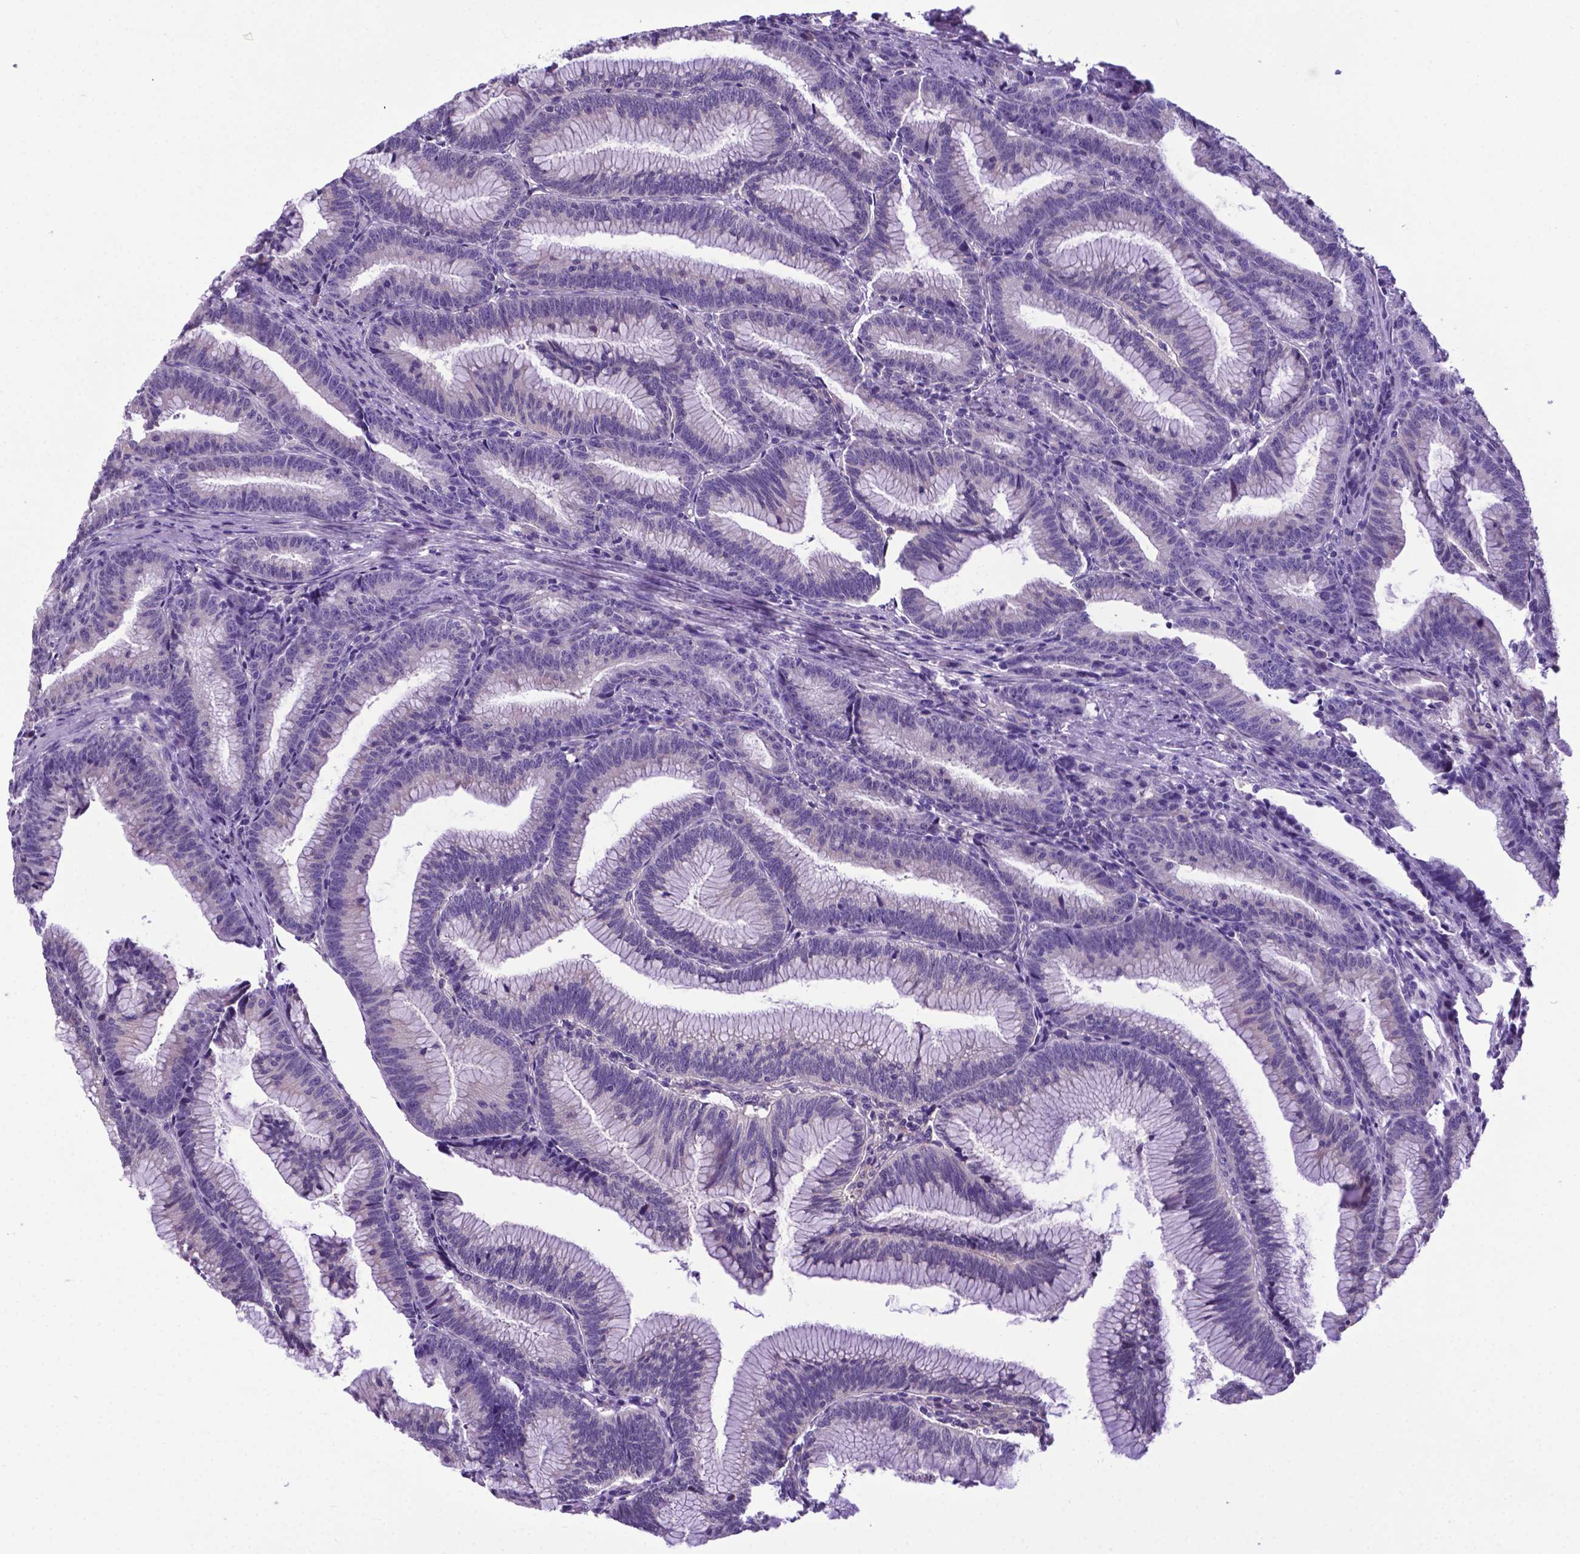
{"staining": {"intensity": "negative", "quantity": "none", "location": "none"}, "tissue": "colorectal cancer", "cell_type": "Tumor cells", "image_type": "cancer", "snomed": [{"axis": "morphology", "description": "Adenocarcinoma, NOS"}, {"axis": "topography", "description": "Colon"}], "caption": "An image of colorectal cancer stained for a protein exhibits no brown staining in tumor cells. The staining is performed using DAB brown chromogen with nuclei counter-stained in using hematoxylin.", "gene": "ADRA2B", "patient": {"sex": "female", "age": 78}}